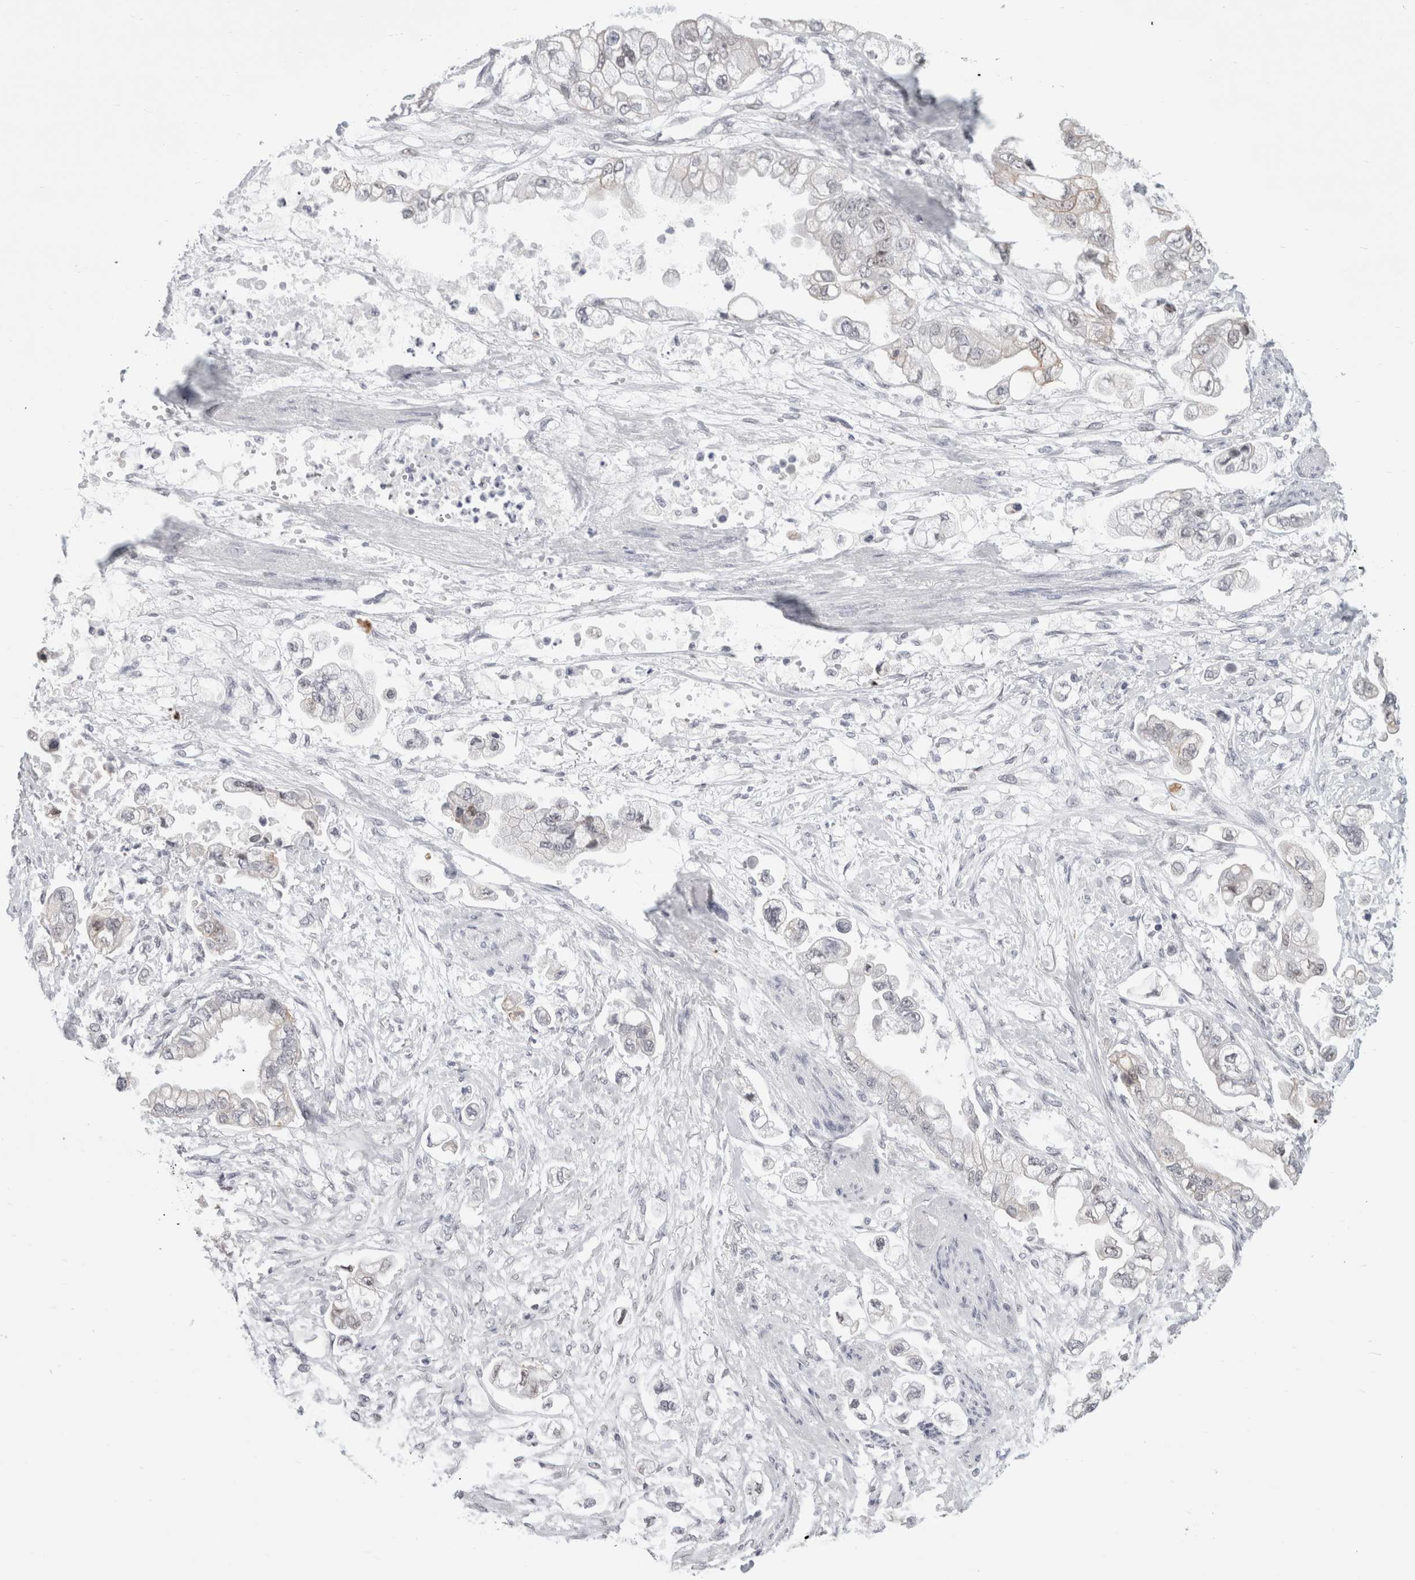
{"staining": {"intensity": "negative", "quantity": "none", "location": "none"}, "tissue": "stomach cancer", "cell_type": "Tumor cells", "image_type": "cancer", "snomed": [{"axis": "morphology", "description": "Adenocarcinoma, NOS"}, {"axis": "topography", "description": "Stomach"}], "caption": "A photomicrograph of human stomach cancer is negative for staining in tumor cells. (IHC, brightfield microscopy, high magnification).", "gene": "SMARCC1", "patient": {"sex": "male", "age": 62}}